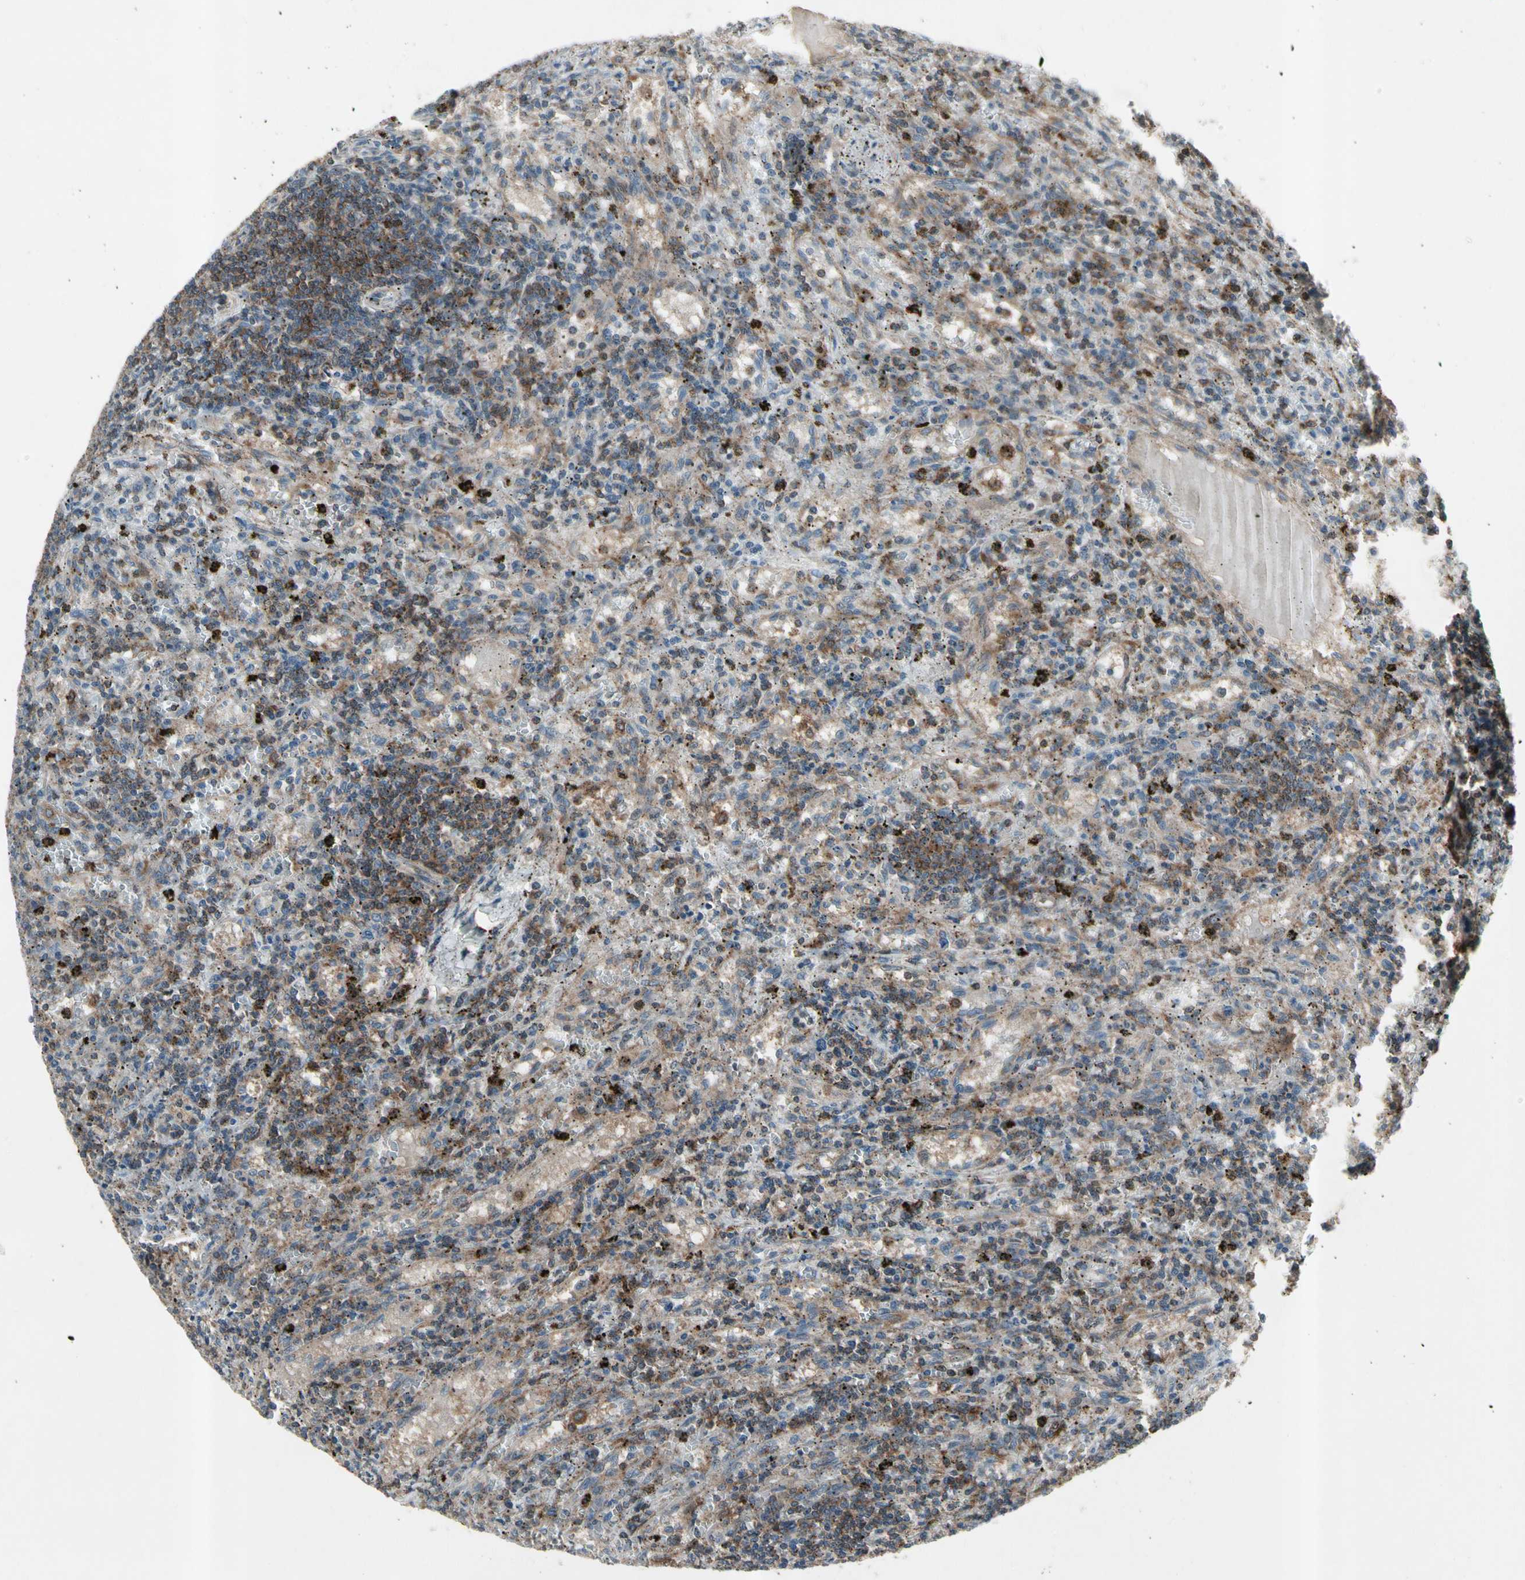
{"staining": {"intensity": "moderate", "quantity": "25%-75%", "location": "cytoplasmic/membranous"}, "tissue": "lymphoma", "cell_type": "Tumor cells", "image_type": "cancer", "snomed": [{"axis": "morphology", "description": "Malignant lymphoma, non-Hodgkin's type, Low grade"}, {"axis": "topography", "description": "Spleen"}], "caption": "An image of lymphoma stained for a protein reveals moderate cytoplasmic/membranous brown staining in tumor cells.", "gene": "NMI", "patient": {"sex": "male", "age": 76}}